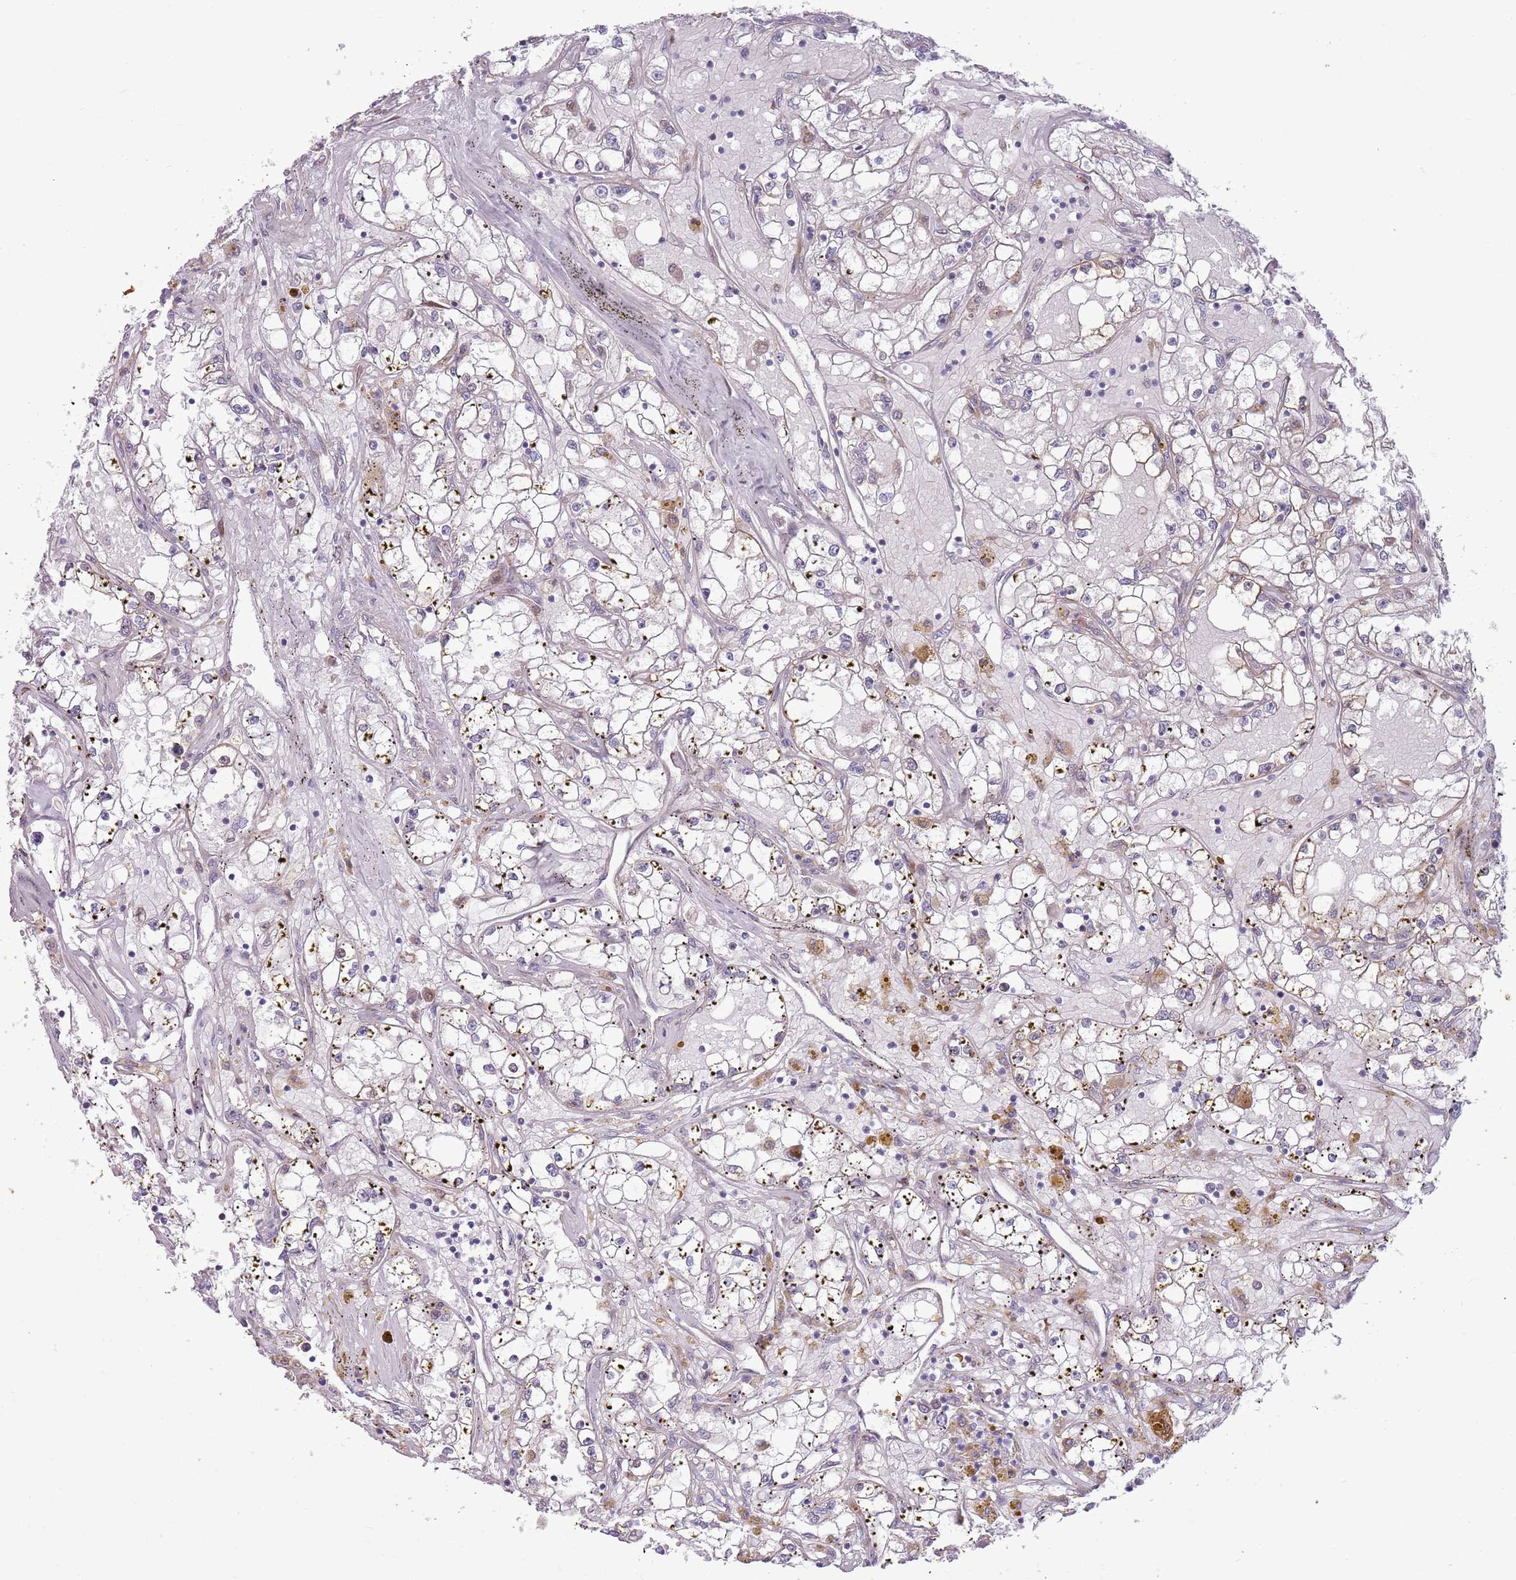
{"staining": {"intensity": "negative", "quantity": "none", "location": "none"}, "tissue": "renal cancer", "cell_type": "Tumor cells", "image_type": "cancer", "snomed": [{"axis": "morphology", "description": "Adenocarcinoma, NOS"}, {"axis": "topography", "description": "Kidney"}], "caption": "IHC histopathology image of neoplastic tissue: human renal cancer stained with DAB exhibits no significant protein positivity in tumor cells. (DAB immunohistochemistry with hematoxylin counter stain).", "gene": "CCDC150", "patient": {"sex": "male", "age": 56}}